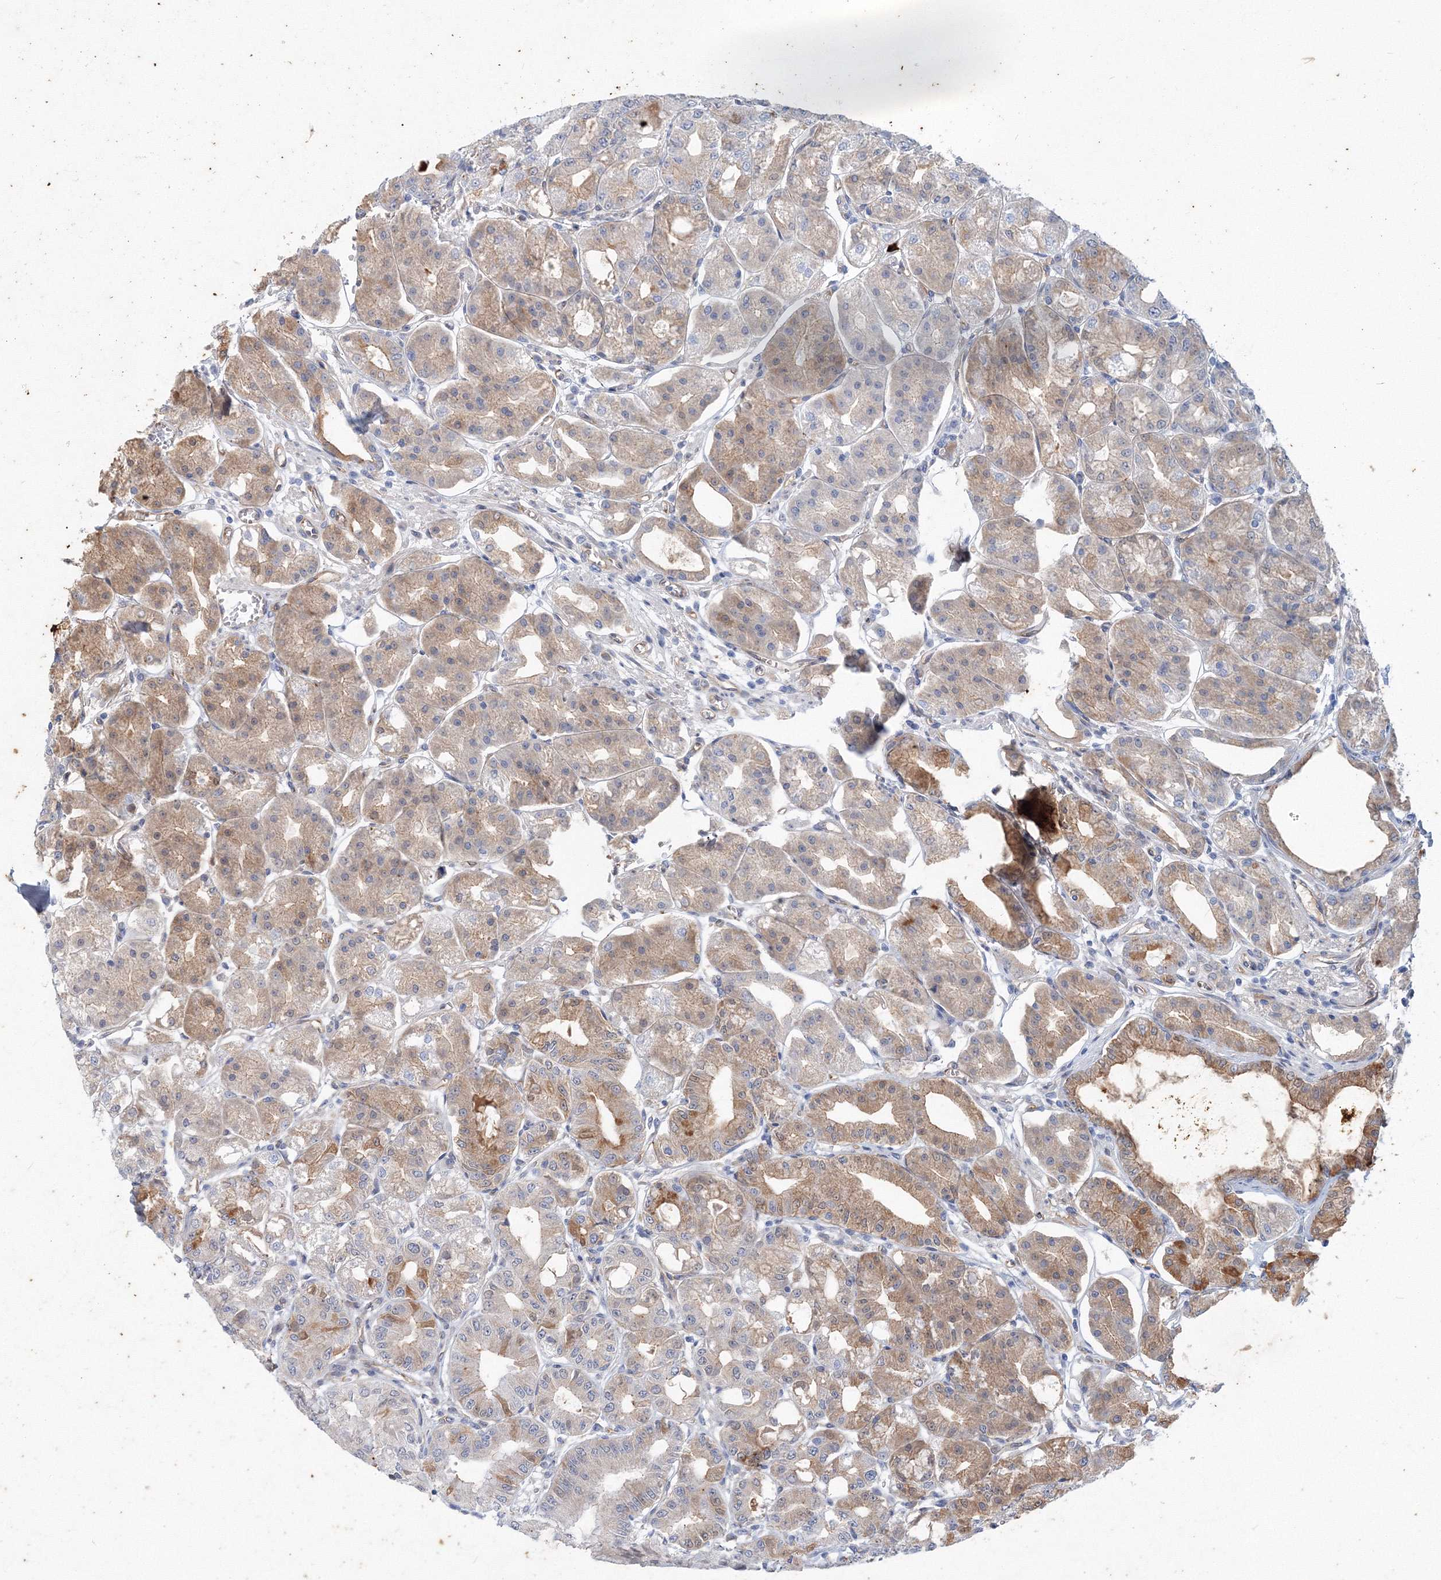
{"staining": {"intensity": "moderate", "quantity": "<25%", "location": "cytoplasmic/membranous"}, "tissue": "stomach", "cell_type": "Glandular cells", "image_type": "normal", "snomed": [{"axis": "morphology", "description": "Normal tissue, NOS"}, {"axis": "topography", "description": "Stomach, lower"}], "caption": "A brown stain highlights moderate cytoplasmic/membranous positivity of a protein in glandular cells of benign stomach.", "gene": "TANC1", "patient": {"sex": "male", "age": 71}}